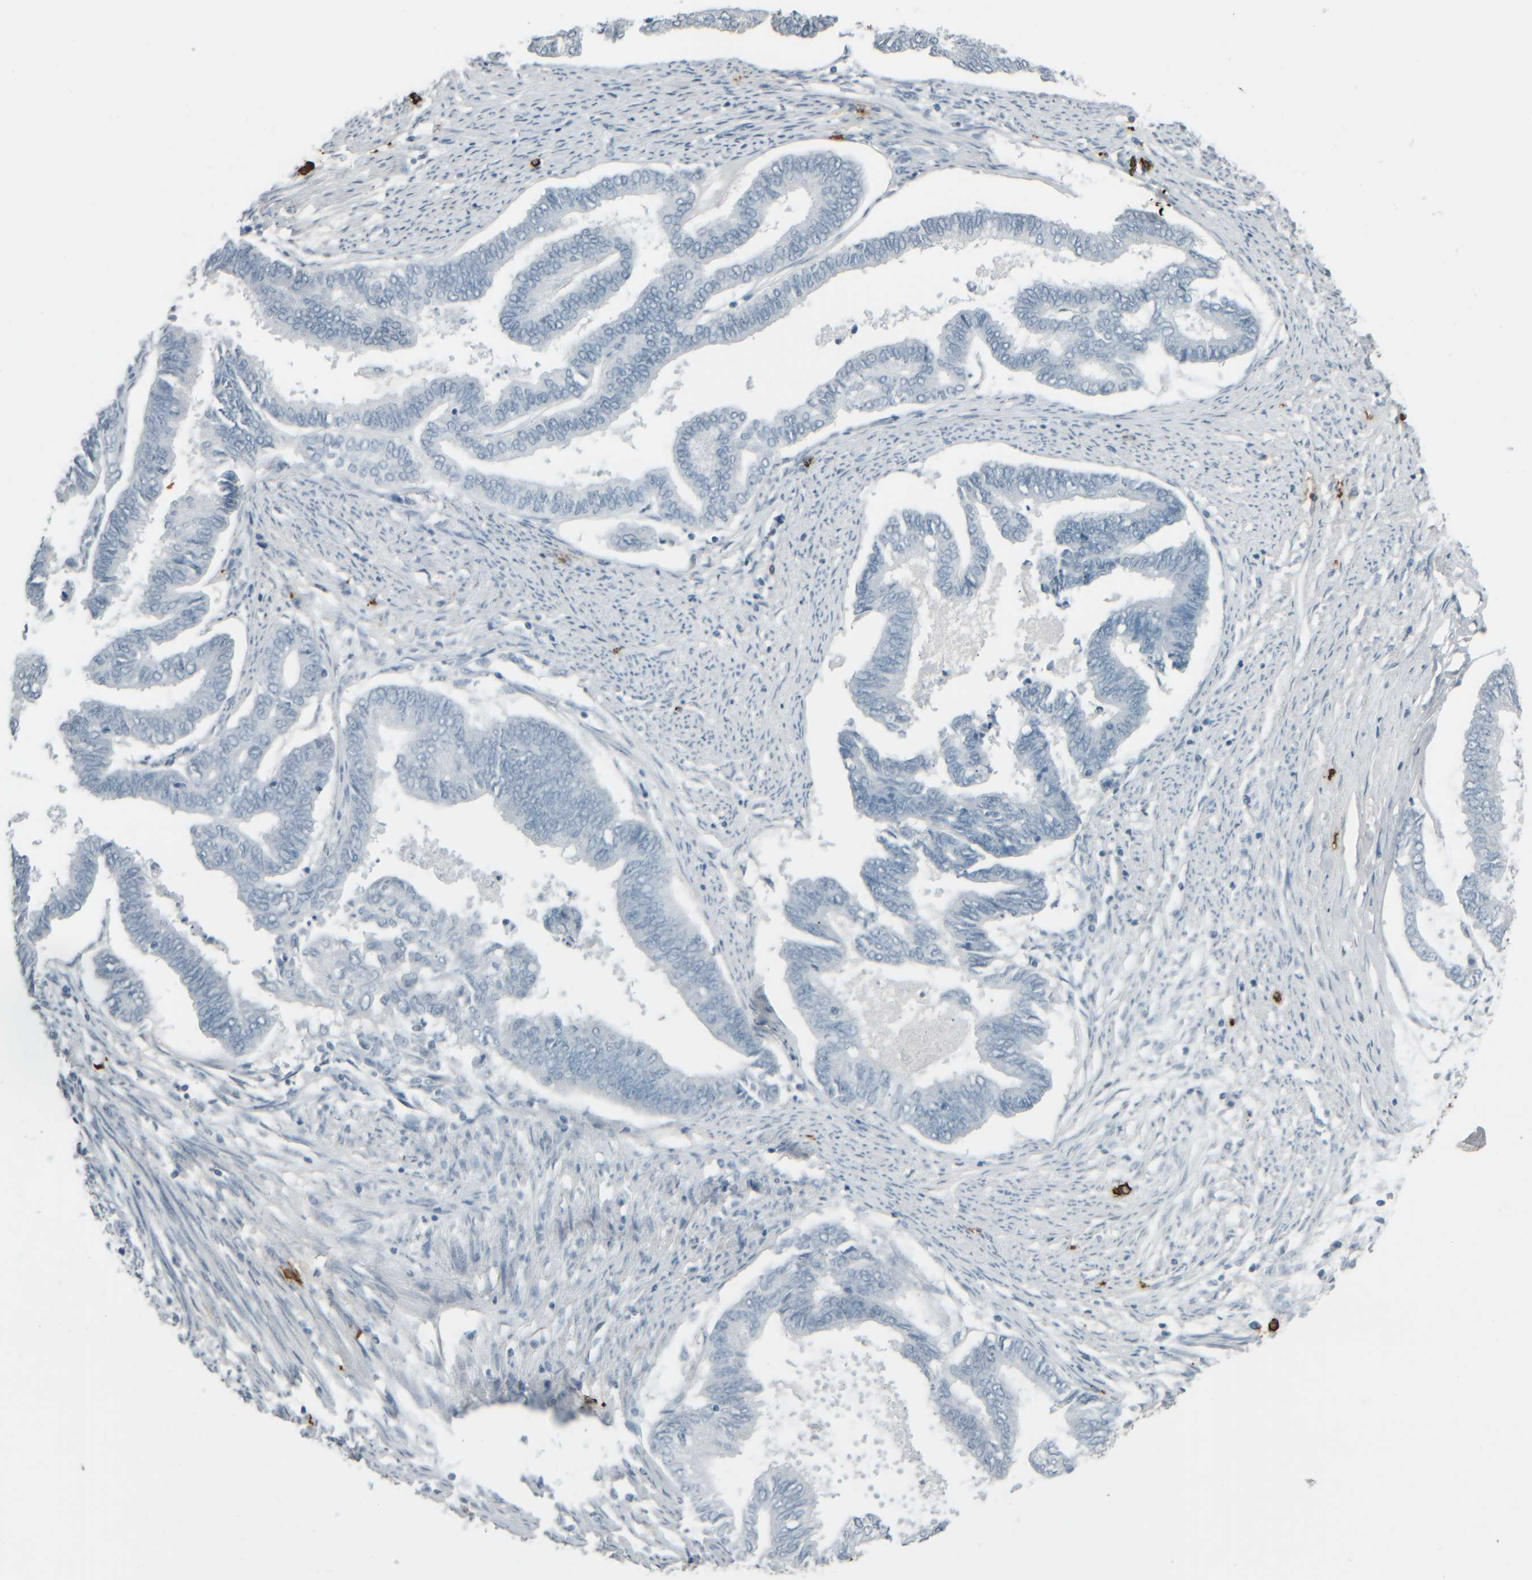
{"staining": {"intensity": "negative", "quantity": "none", "location": "none"}, "tissue": "endometrial cancer", "cell_type": "Tumor cells", "image_type": "cancer", "snomed": [{"axis": "morphology", "description": "Adenocarcinoma, NOS"}, {"axis": "topography", "description": "Endometrium"}], "caption": "Tumor cells show no significant protein positivity in adenocarcinoma (endometrial).", "gene": "TPSAB1", "patient": {"sex": "female", "age": 86}}